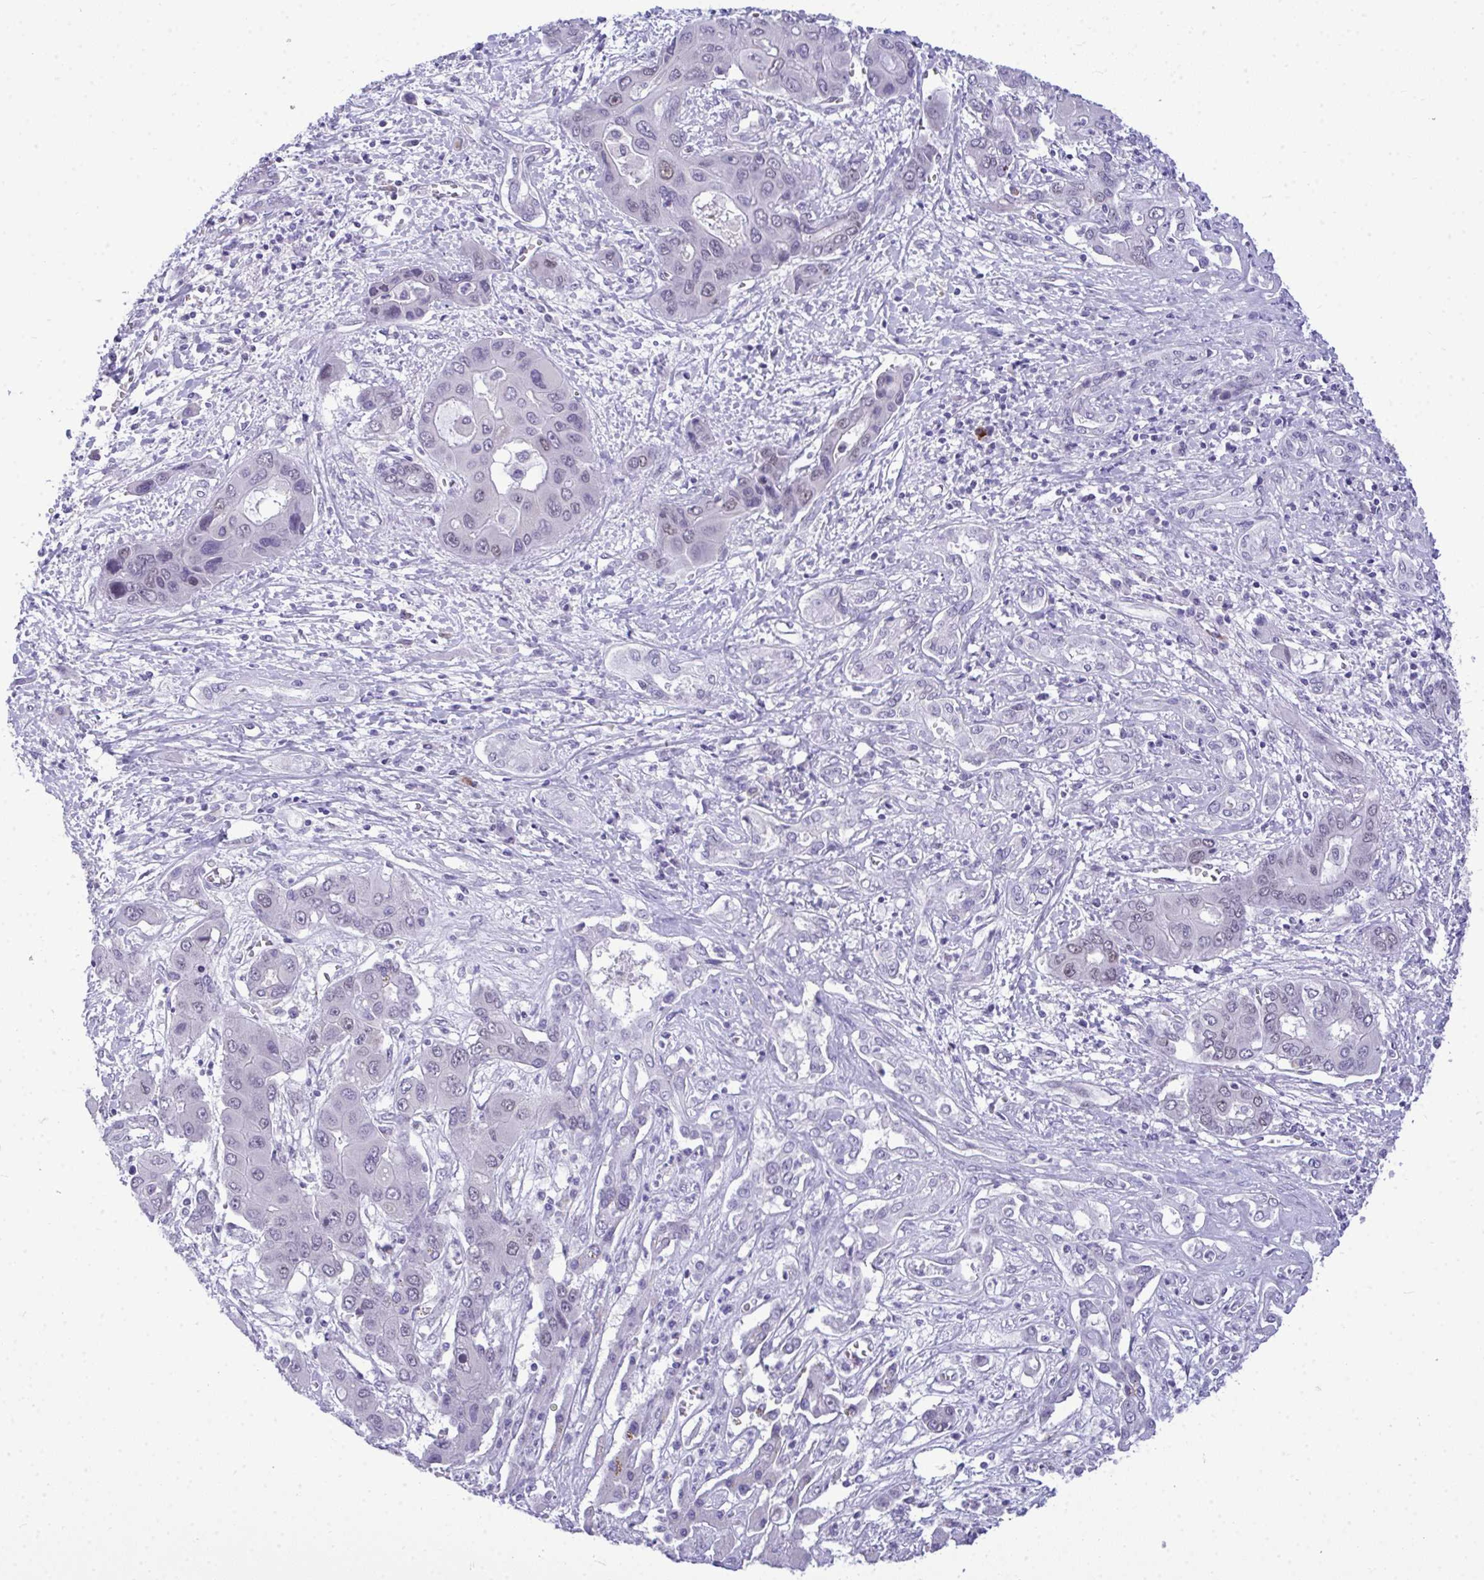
{"staining": {"intensity": "negative", "quantity": "none", "location": "none"}, "tissue": "liver cancer", "cell_type": "Tumor cells", "image_type": "cancer", "snomed": [{"axis": "morphology", "description": "Cholangiocarcinoma"}, {"axis": "topography", "description": "Liver"}], "caption": "Photomicrograph shows no significant protein staining in tumor cells of liver cancer. (DAB (3,3'-diaminobenzidine) immunohistochemistry (IHC) visualized using brightfield microscopy, high magnification).", "gene": "TEAD4", "patient": {"sex": "male", "age": 67}}